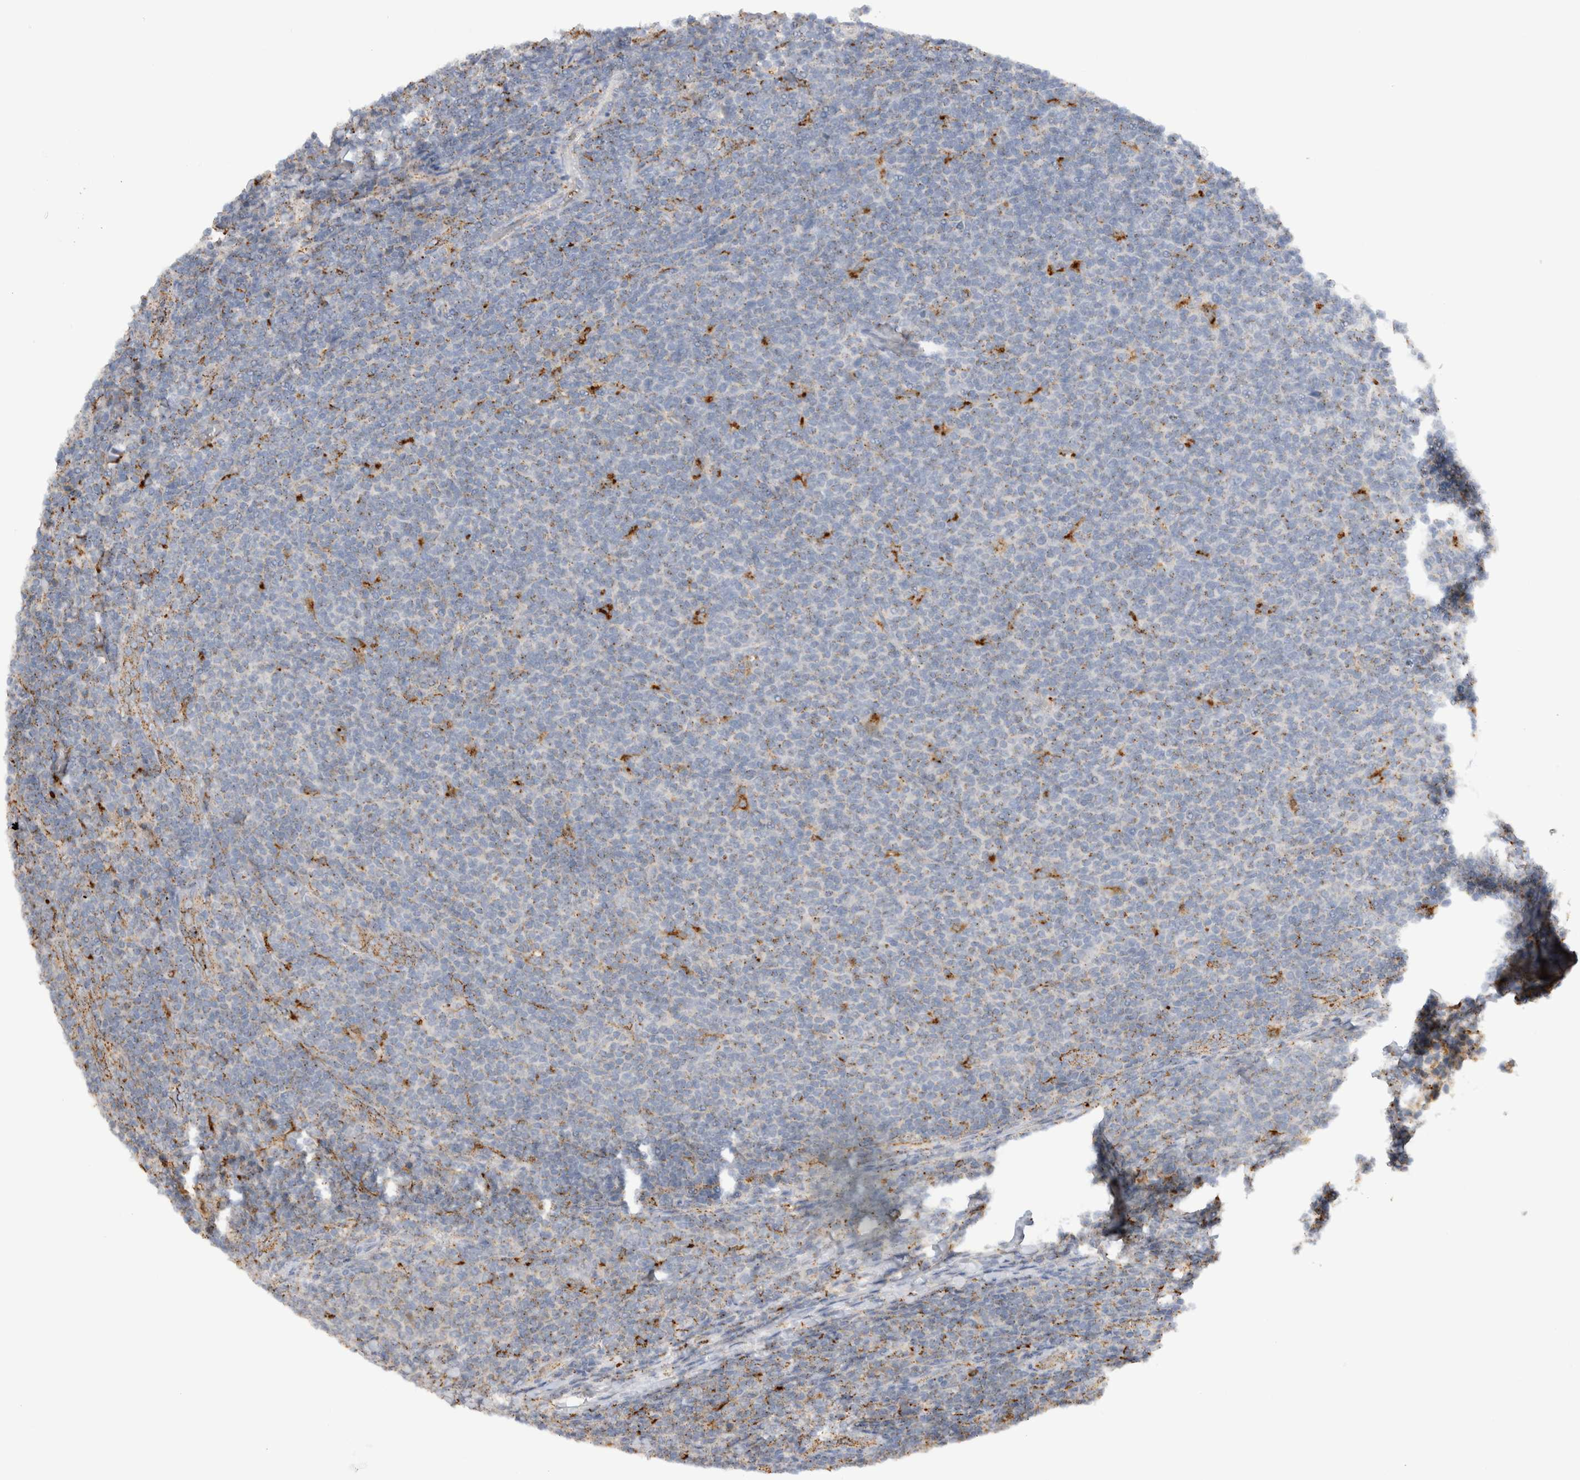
{"staining": {"intensity": "moderate", "quantity": "<25%", "location": "cytoplasmic/membranous"}, "tissue": "lymphoma", "cell_type": "Tumor cells", "image_type": "cancer", "snomed": [{"axis": "morphology", "description": "Malignant lymphoma, non-Hodgkin's type, Low grade"}, {"axis": "topography", "description": "Lymph node"}], "caption": "A high-resolution photomicrograph shows immunohistochemistry staining of lymphoma, which reveals moderate cytoplasmic/membranous staining in about <25% of tumor cells. The staining is performed using DAB (3,3'-diaminobenzidine) brown chromogen to label protein expression. The nuclei are counter-stained blue using hematoxylin.", "gene": "GNS", "patient": {"sex": "male", "age": 66}}